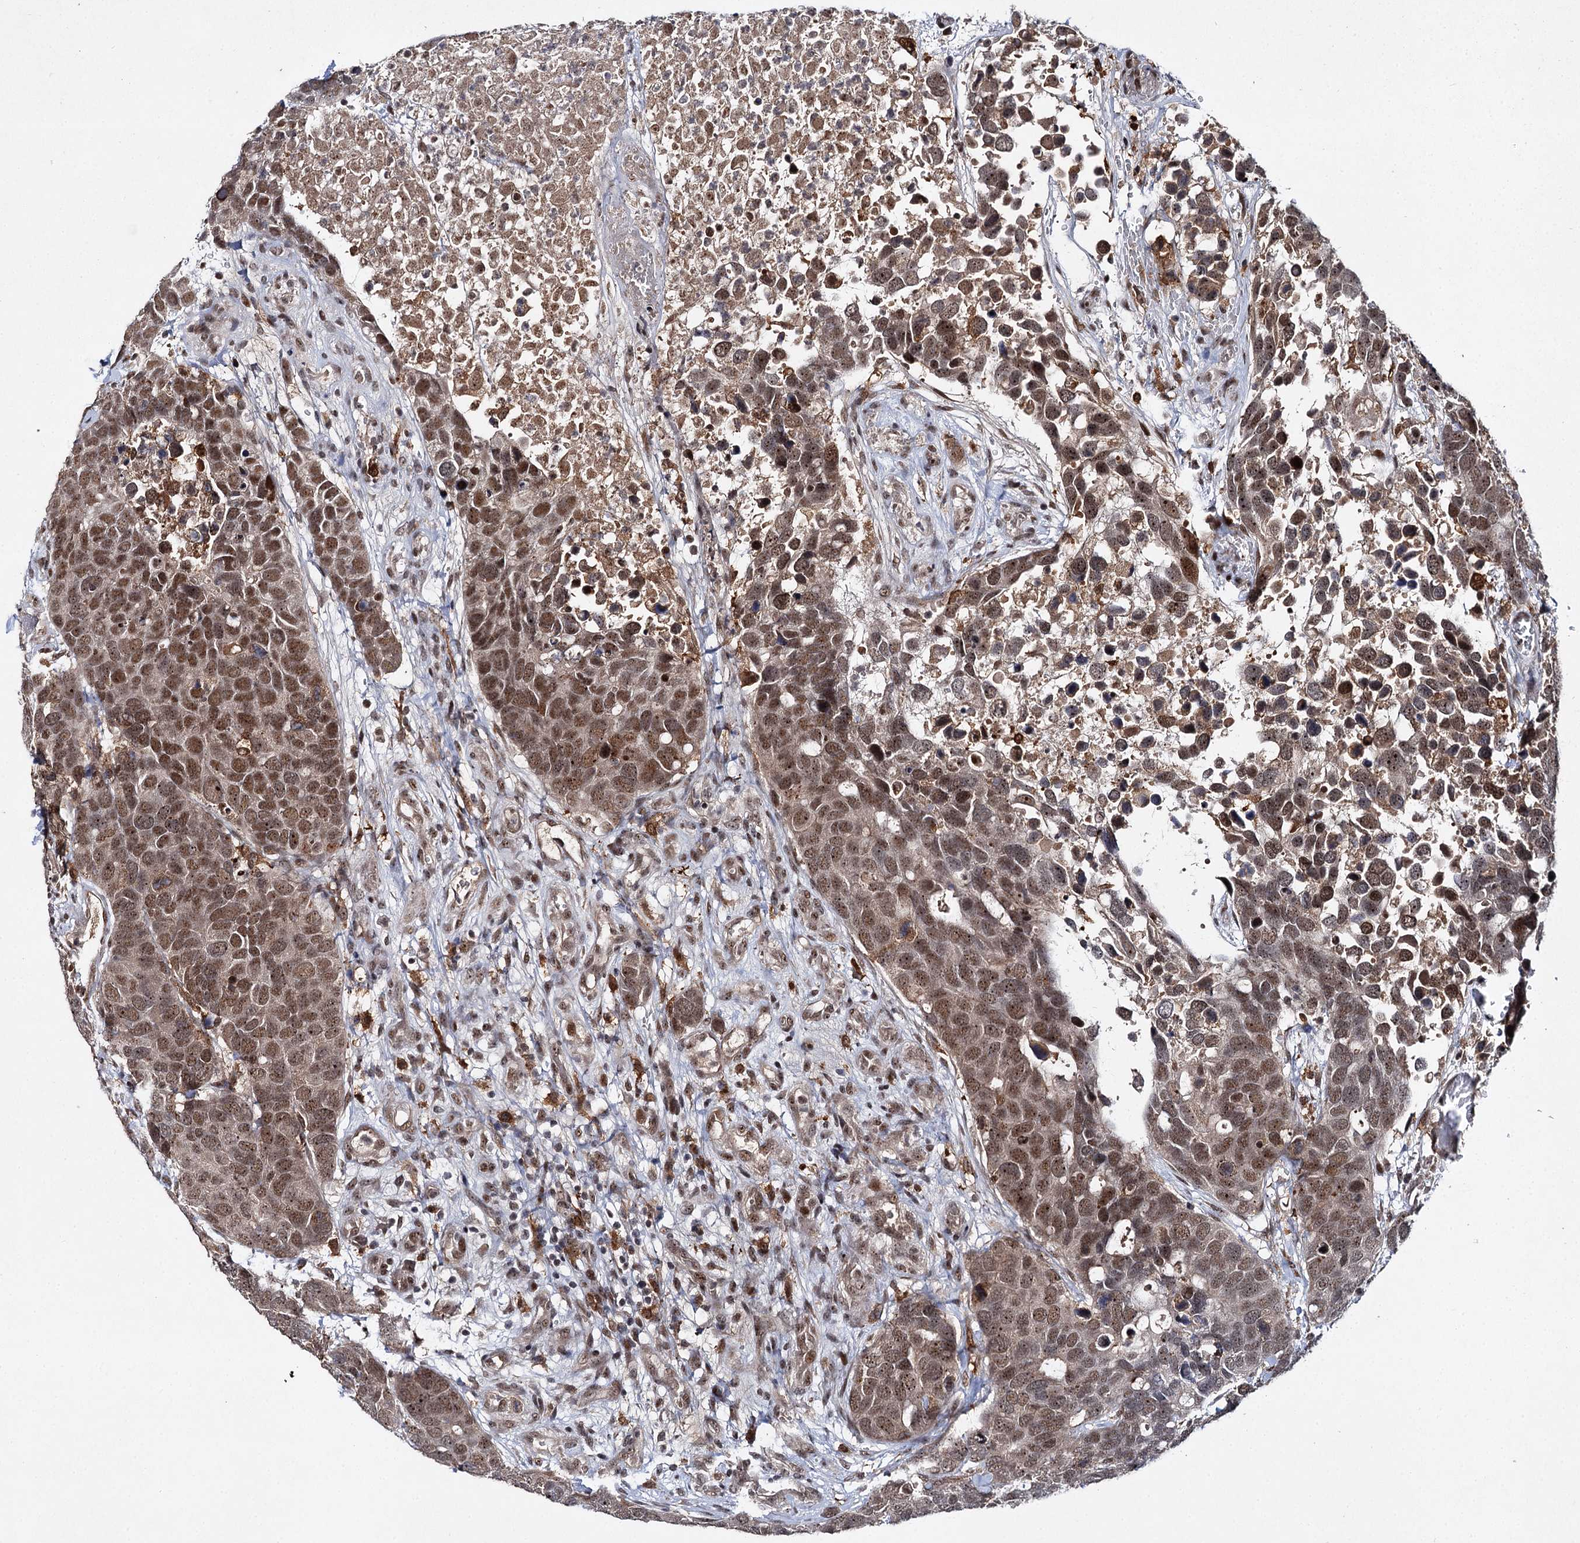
{"staining": {"intensity": "moderate", "quantity": ">75%", "location": "nuclear"}, "tissue": "breast cancer", "cell_type": "Tumor cells", "image_type": "cancer", "snomed": [{"axis": "morphology", "description": "Duct carcinoma"}, {"axis": "topography", "description": "Breast"}], "caption": "Tumor cells demonstrate medium levels of moderate nuclear positivity in approximately >75% of cells in human breast cancer.", "gene": "BUD13", "patient": {"sex": "female", "age": 83}}